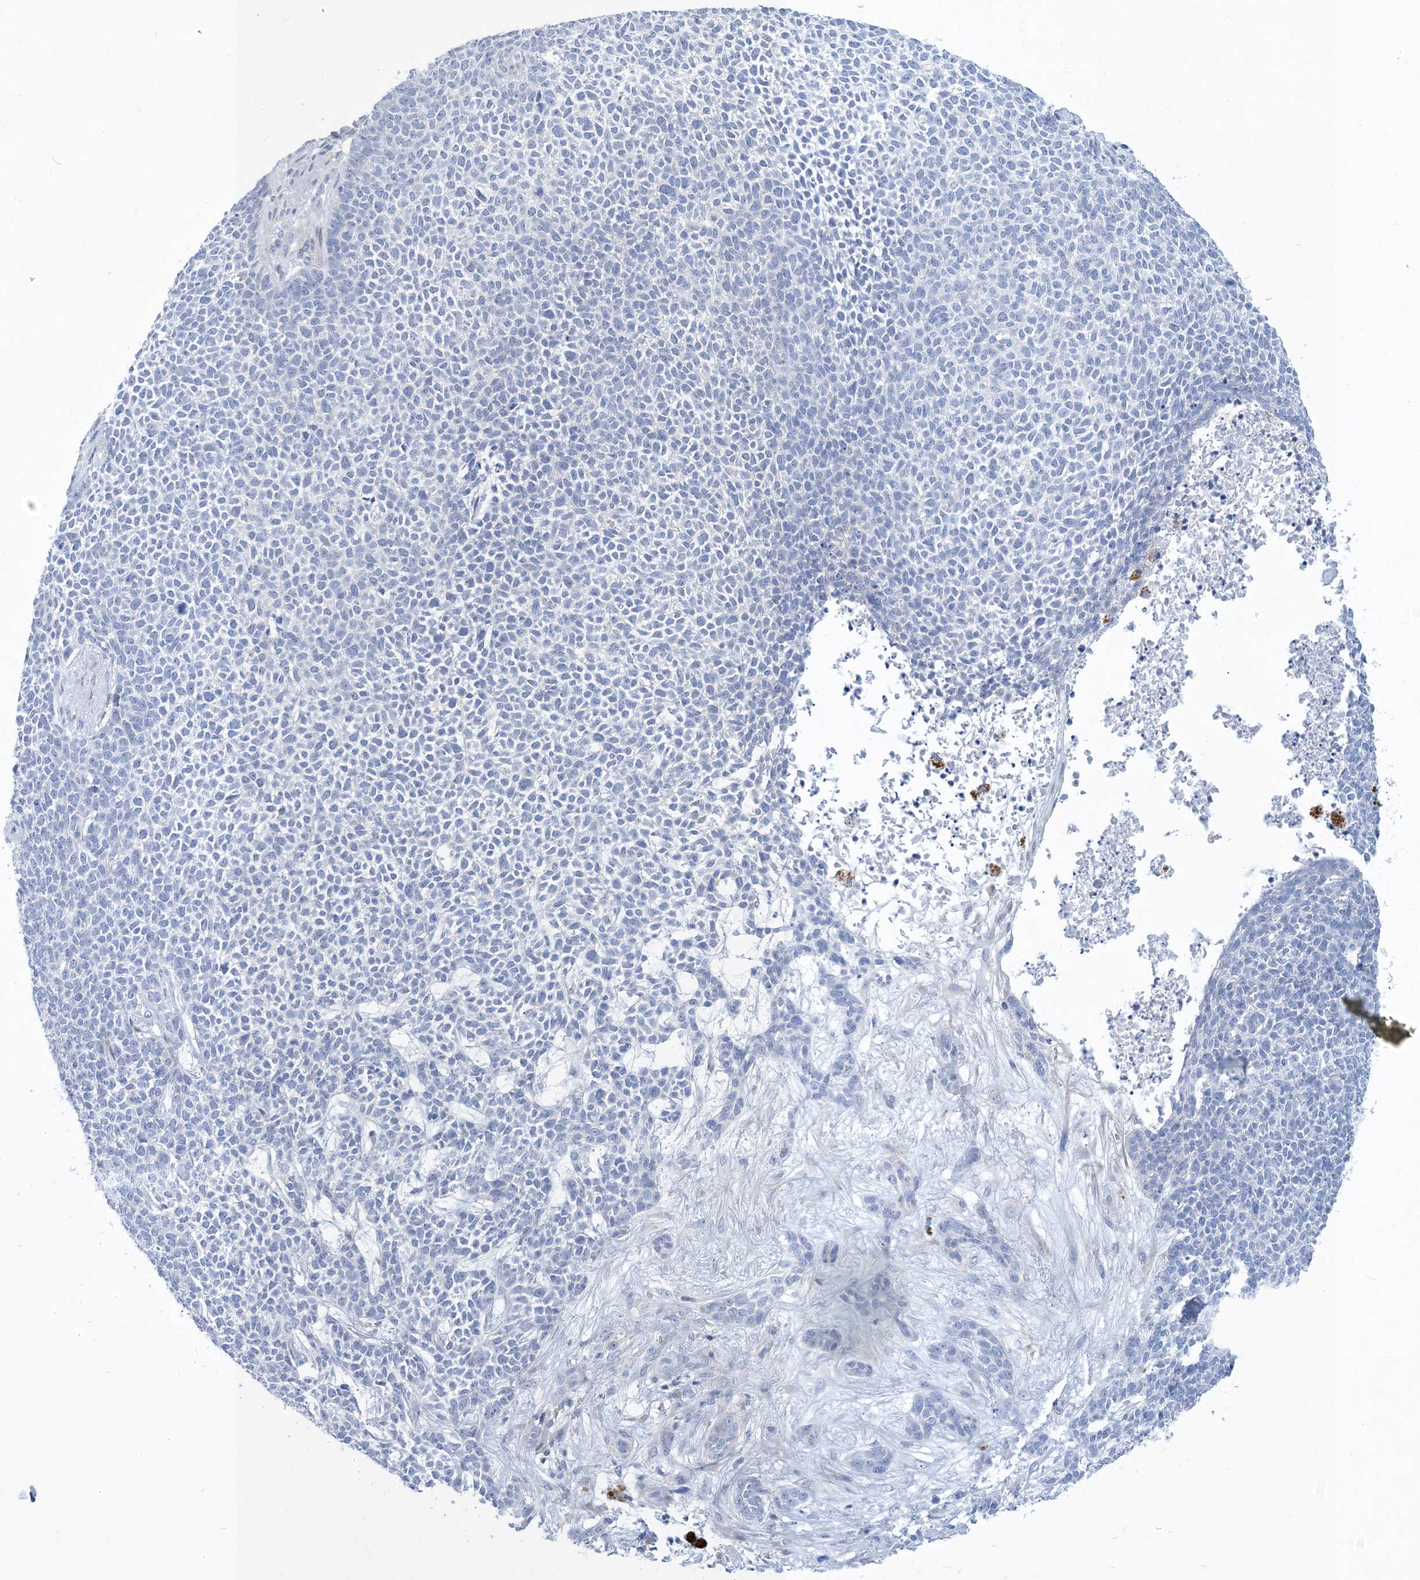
{"staining": {"intensity": "negative", "quantity": "none", "location": "none"}, "tissue": "skin cancer", "cell_type": "Tumor cells", "image_type": "cancer", "snomed": [{"axis": "morphology", "description": "Basal cell carcinoma"}, {"axis": "topography", "description": "Skin"}], "caption": "Protein analysis of basal cell carcinoma (skin) demonstrates no significant positivity in tumor cells. (Stains: DAB IHC with hematoxylin counter stain, Microscopy: brightfield microscopy at high magnification).", "gene": "MOXD1", "patient": {"sex": "female", "age": 84}}